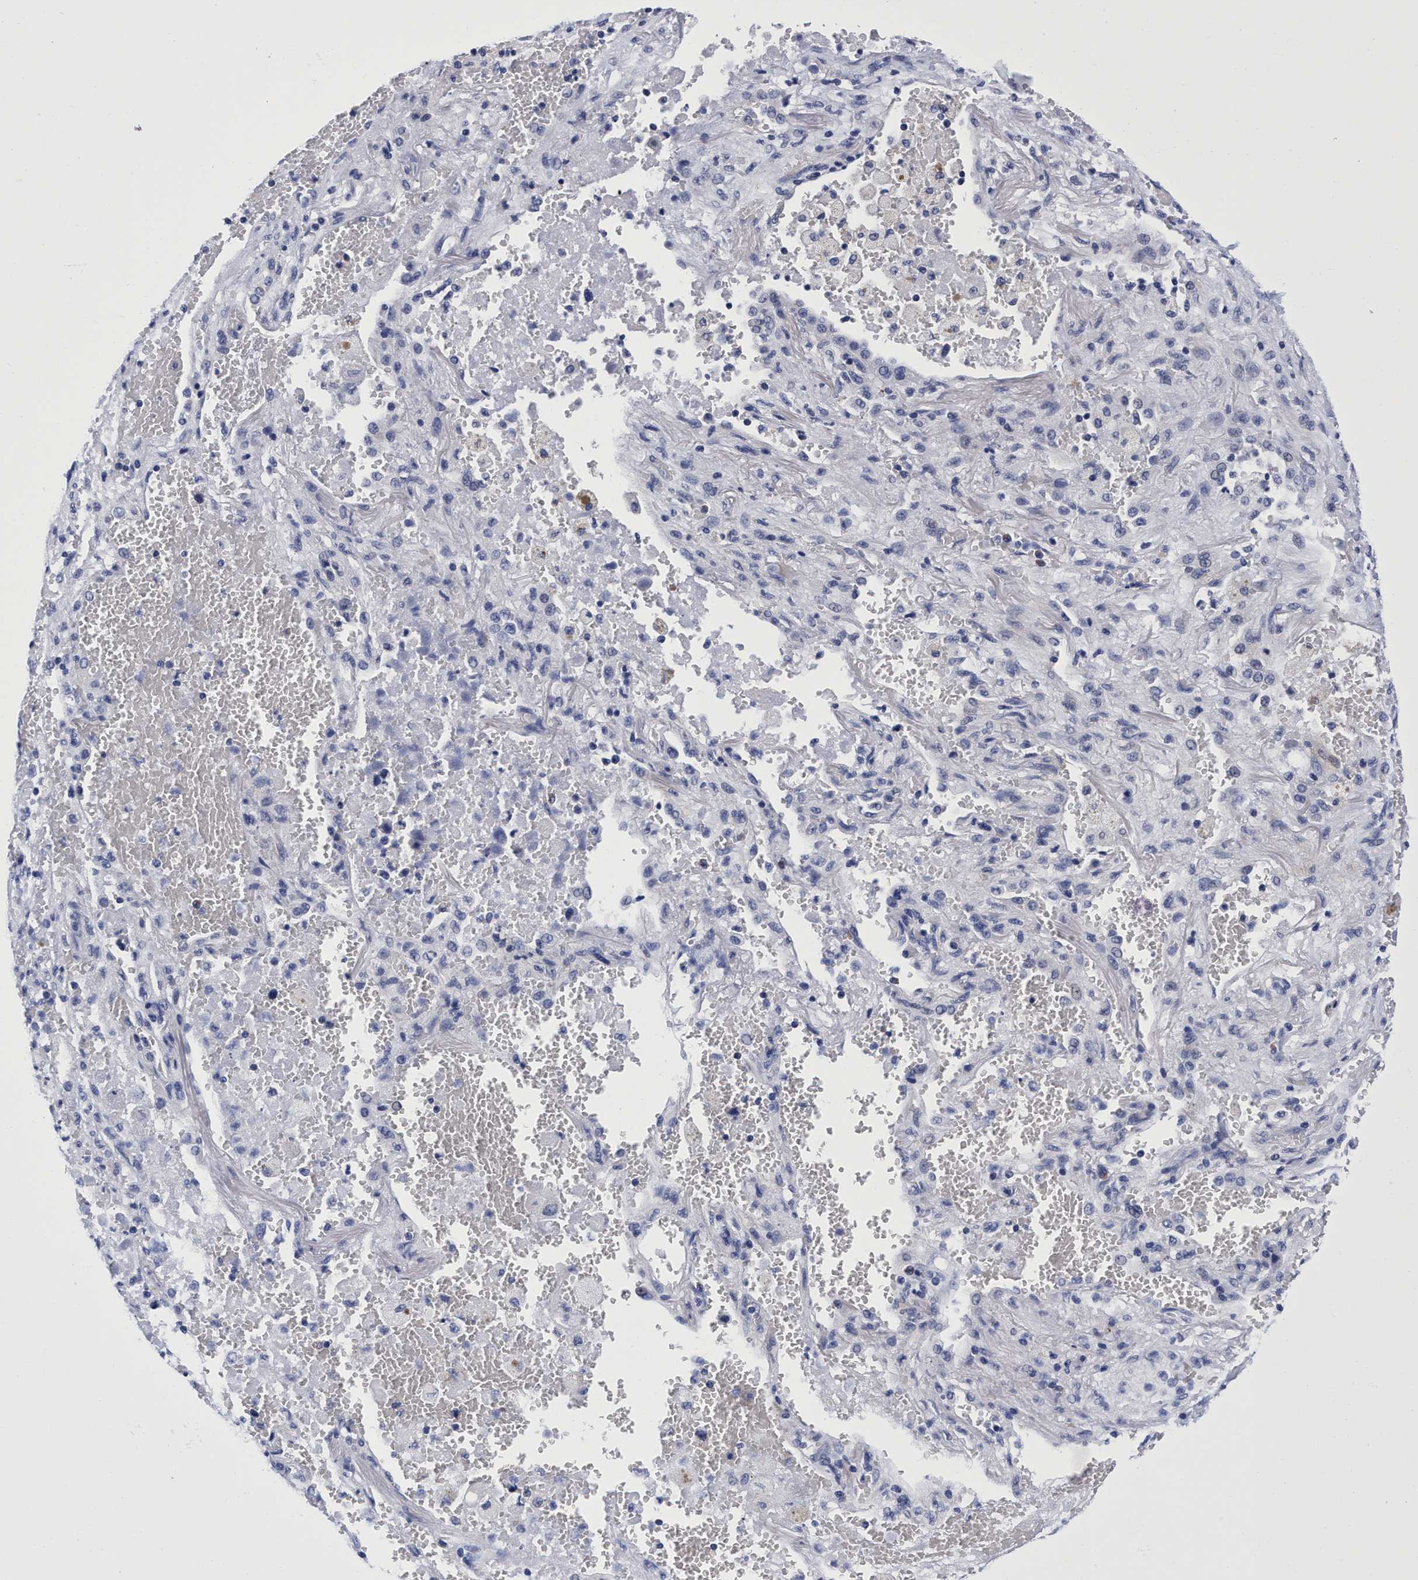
{"staining": {"intensity": "negative", "quantity": "none", "location": "none"}, "tissue": "lung cancer", "cell_type": "Tumor cells", "image_type": "cancer", "snomed": [{"axis": "morphology", "description": "Squamous cell carcinoma, NOS"}, {"axis": "topography", "description": "Lung"}], "caption": "Tumor cells are negative for protein expression in human lung cancer.", "gene": "PLPPR1", "patient": {"sex": "male", "age": 61}}